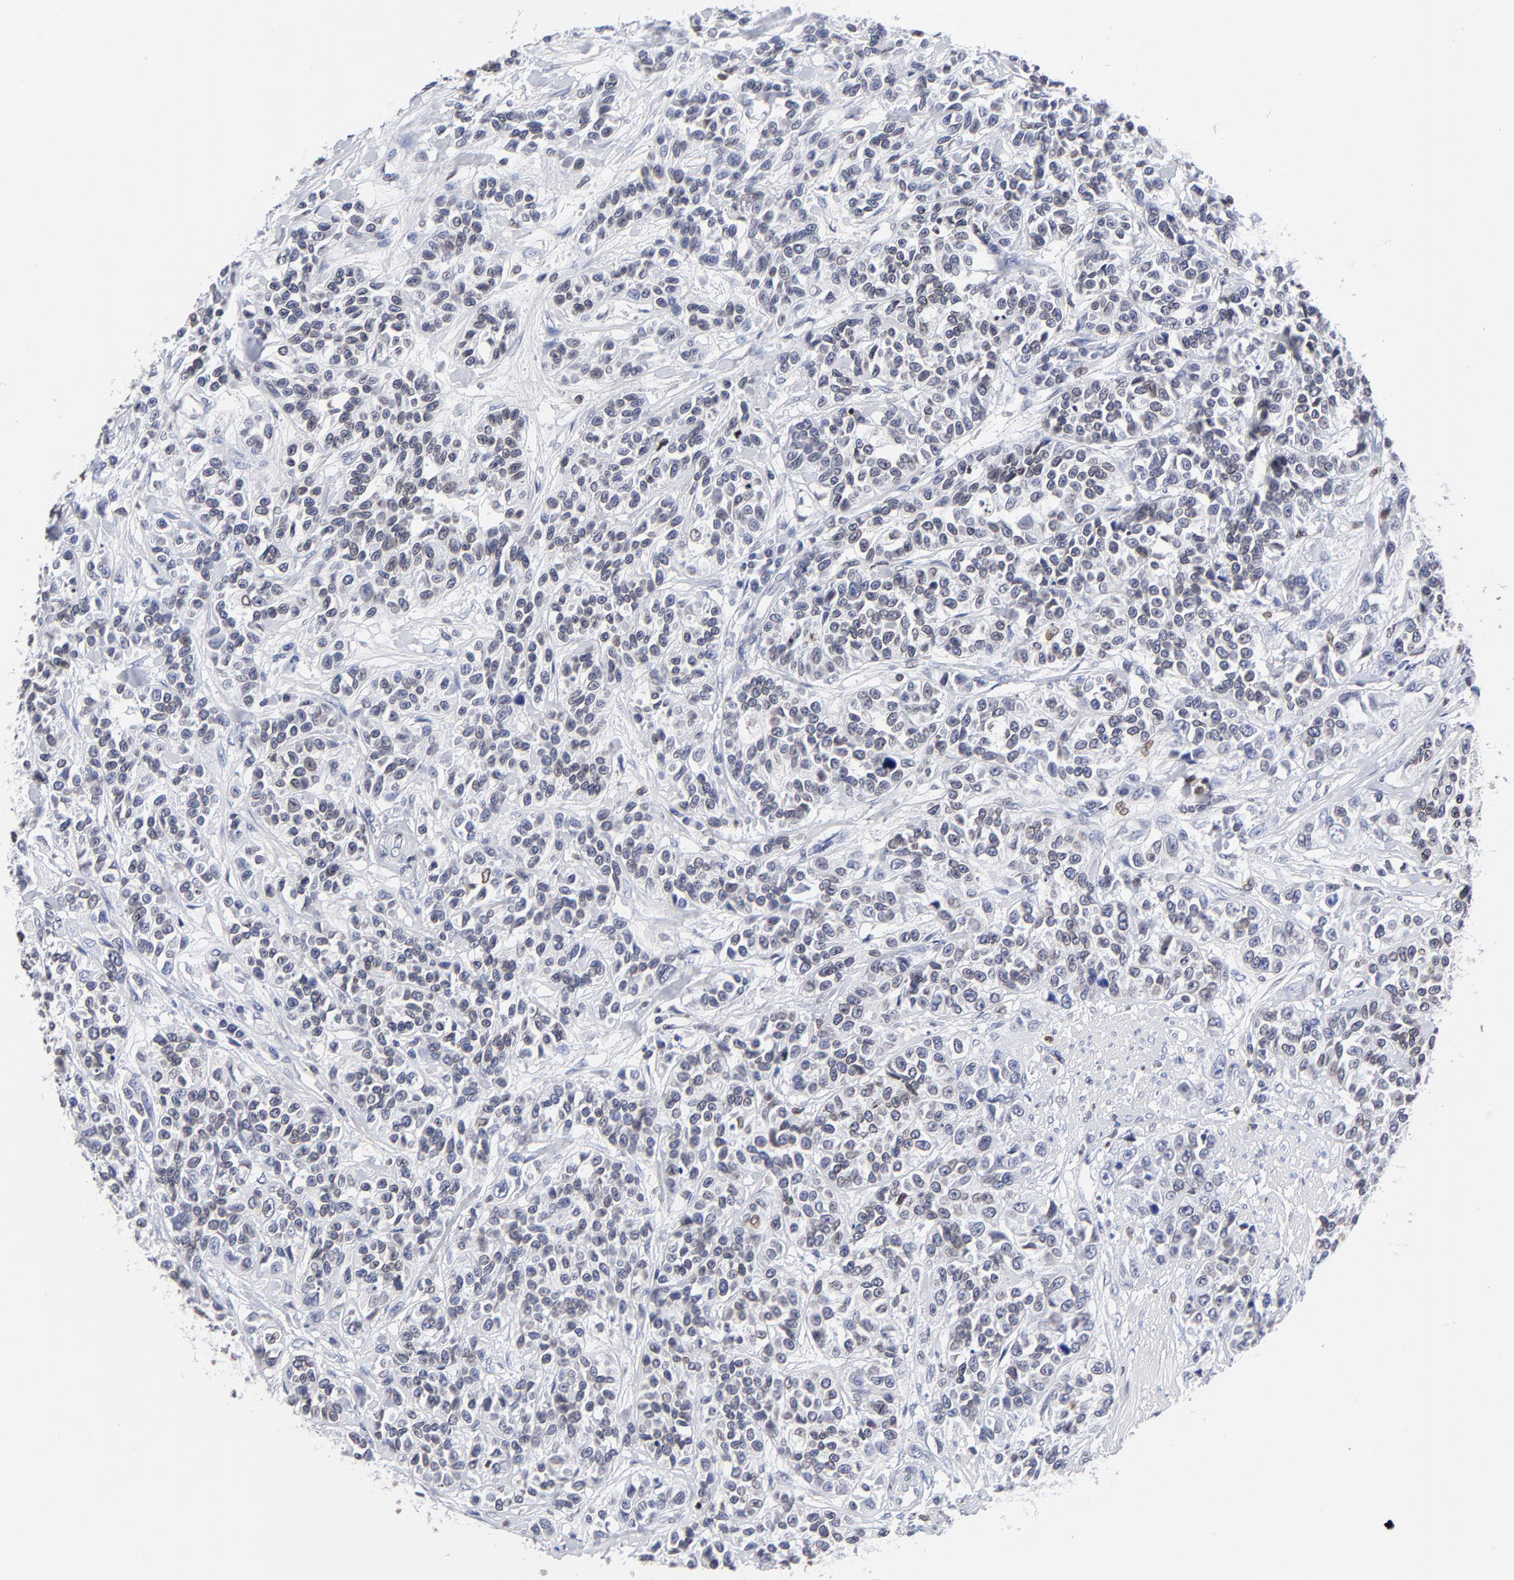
{"staining": {"intensity": "negative", "quantity": "none", "location": "none"}, "tissue": "urothelial cancer", "cell_type": "Tumor cells", "image_type": "cancer", "snomed": [{"axis": "morphology", "description": "Urothelial carcinoma, High grade"}, {"axis": "topography", "description": "Urinary bladder"}], "caption": "Immunohistochemical staining of human high-grade urothelial carcinoma demonstrates no significant expression in tumor cells.", "gene": "THAP7", "patient": {"sex": "female", "age": 81}}